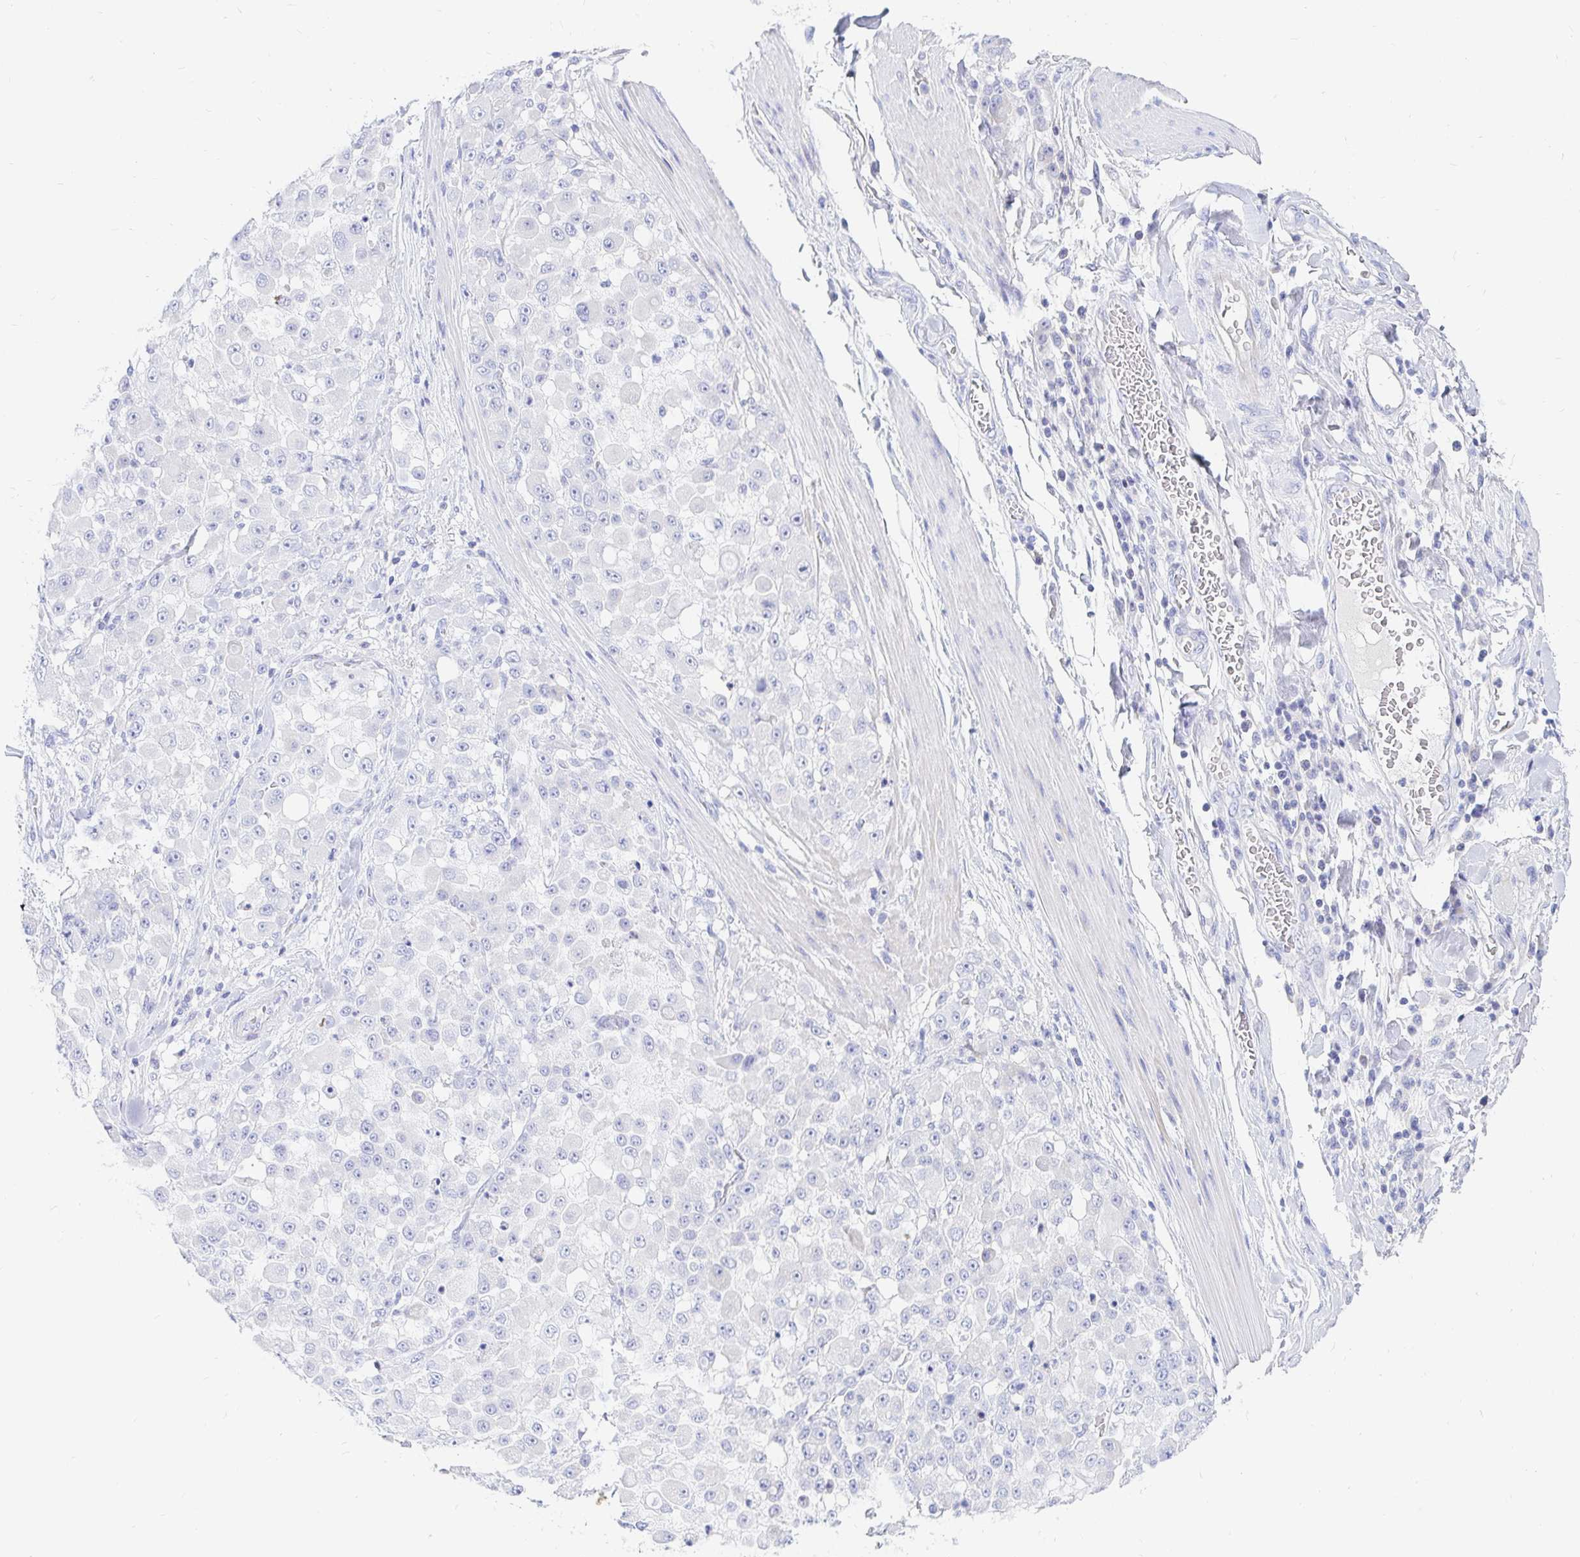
{"staining": {"intensity": "negative", "quantity": "none", "location": "none"}, "tissue": "stomach cancer", "cell_type": "Tumor cells", "image_type": "cancer", "snomed": [{"axis": "morphology", "description": "Adenocarcinoma, NOS"}, {"axis": "topography", "description": "Stomach"}], "caption": "Immunohistochemical staining of human adenocarcinoma (stomach) displays no significant positivity in tumor cells.", "gene": "NR2E1", "patient": {"sex": "female", "age": 76}}